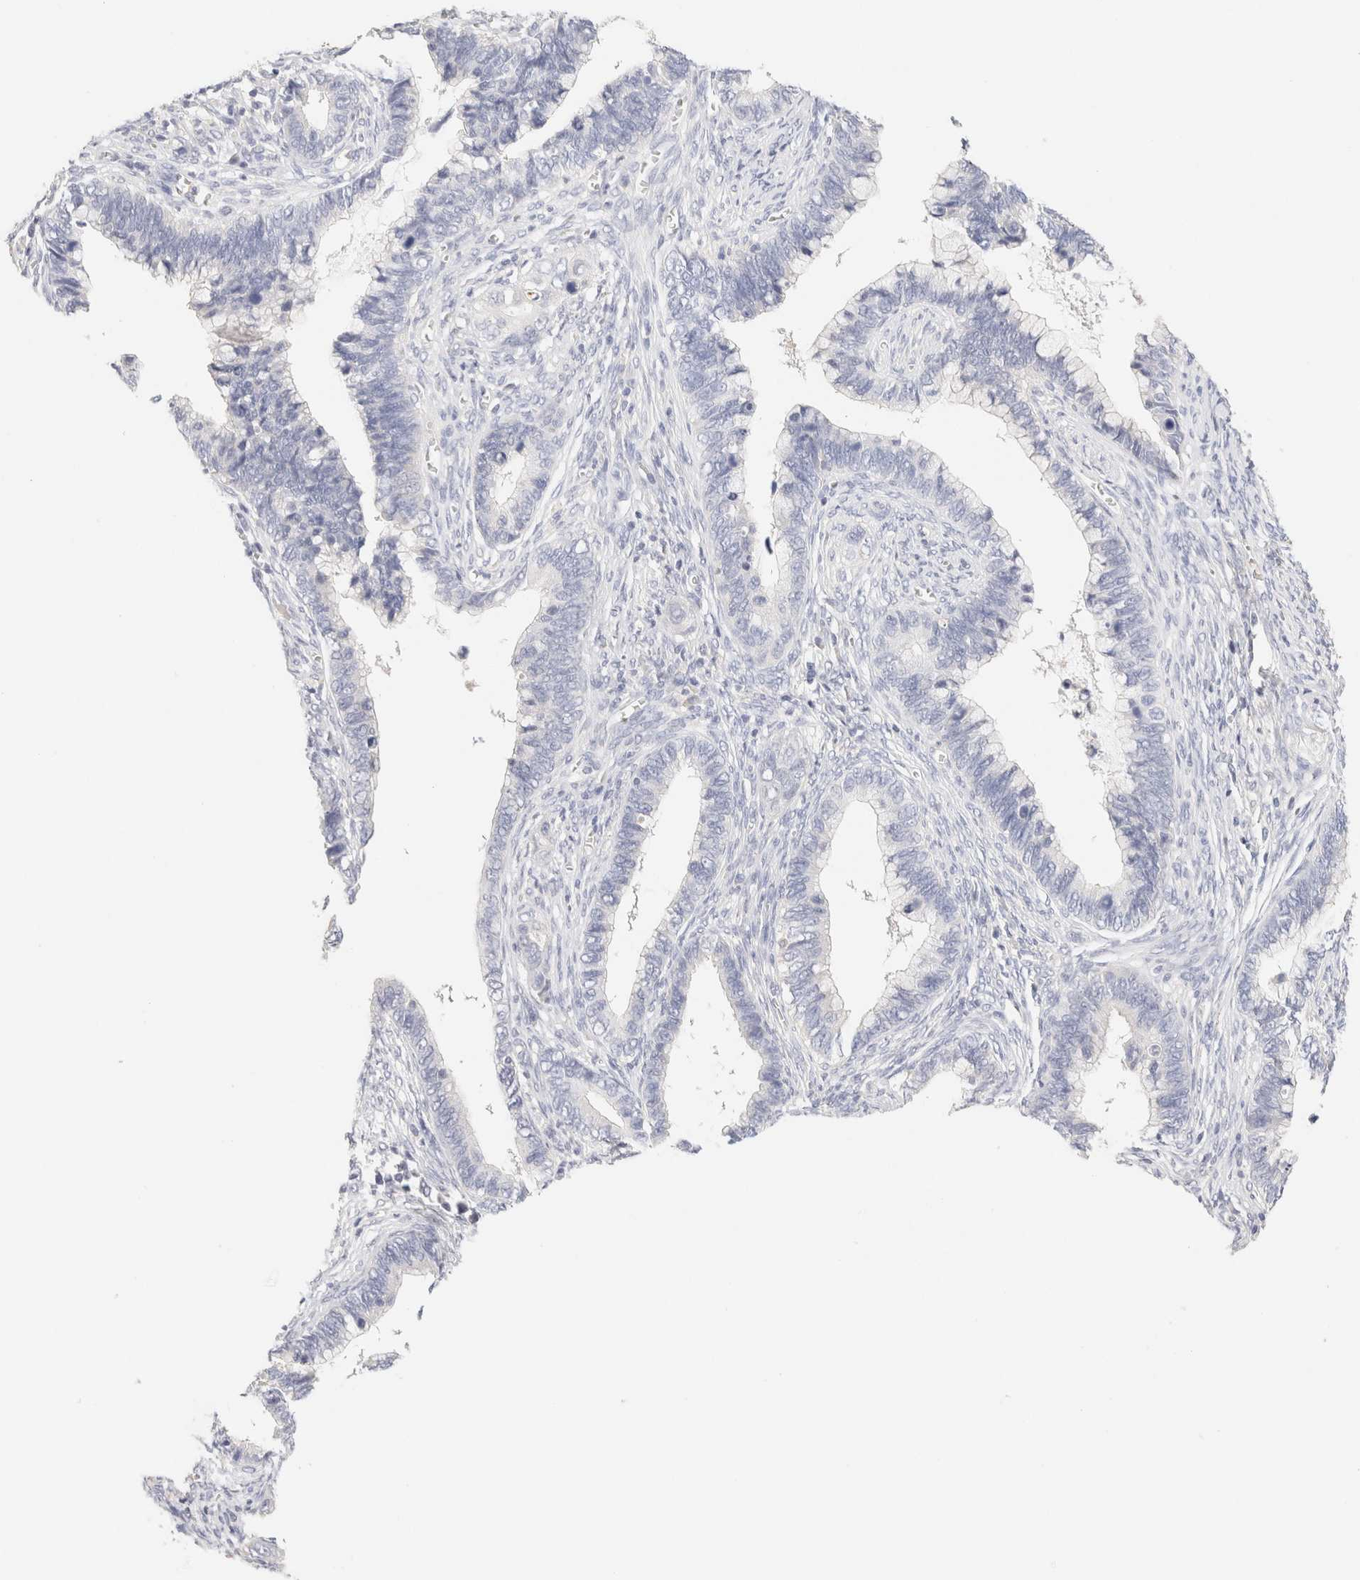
{"staining": {"intensity": "negative", "quantity": "none", "location": "none"}, "tissue": "cervical cancer", "cell_type": "Tumor cells", "image_type": "cancer", "snomed": [{"axis": "morphology", "description": "Adenocarcinoma, NOS"}, {"axis": "topography", "description": "Cervix"}], "caption": "Immunohistochemical staining of cervical cancer (adenocarcinoma) reveals no significant staining in tumor cells.", "gene": "SCGB2A2", "patient": {"sex": "female", "age": 44}}